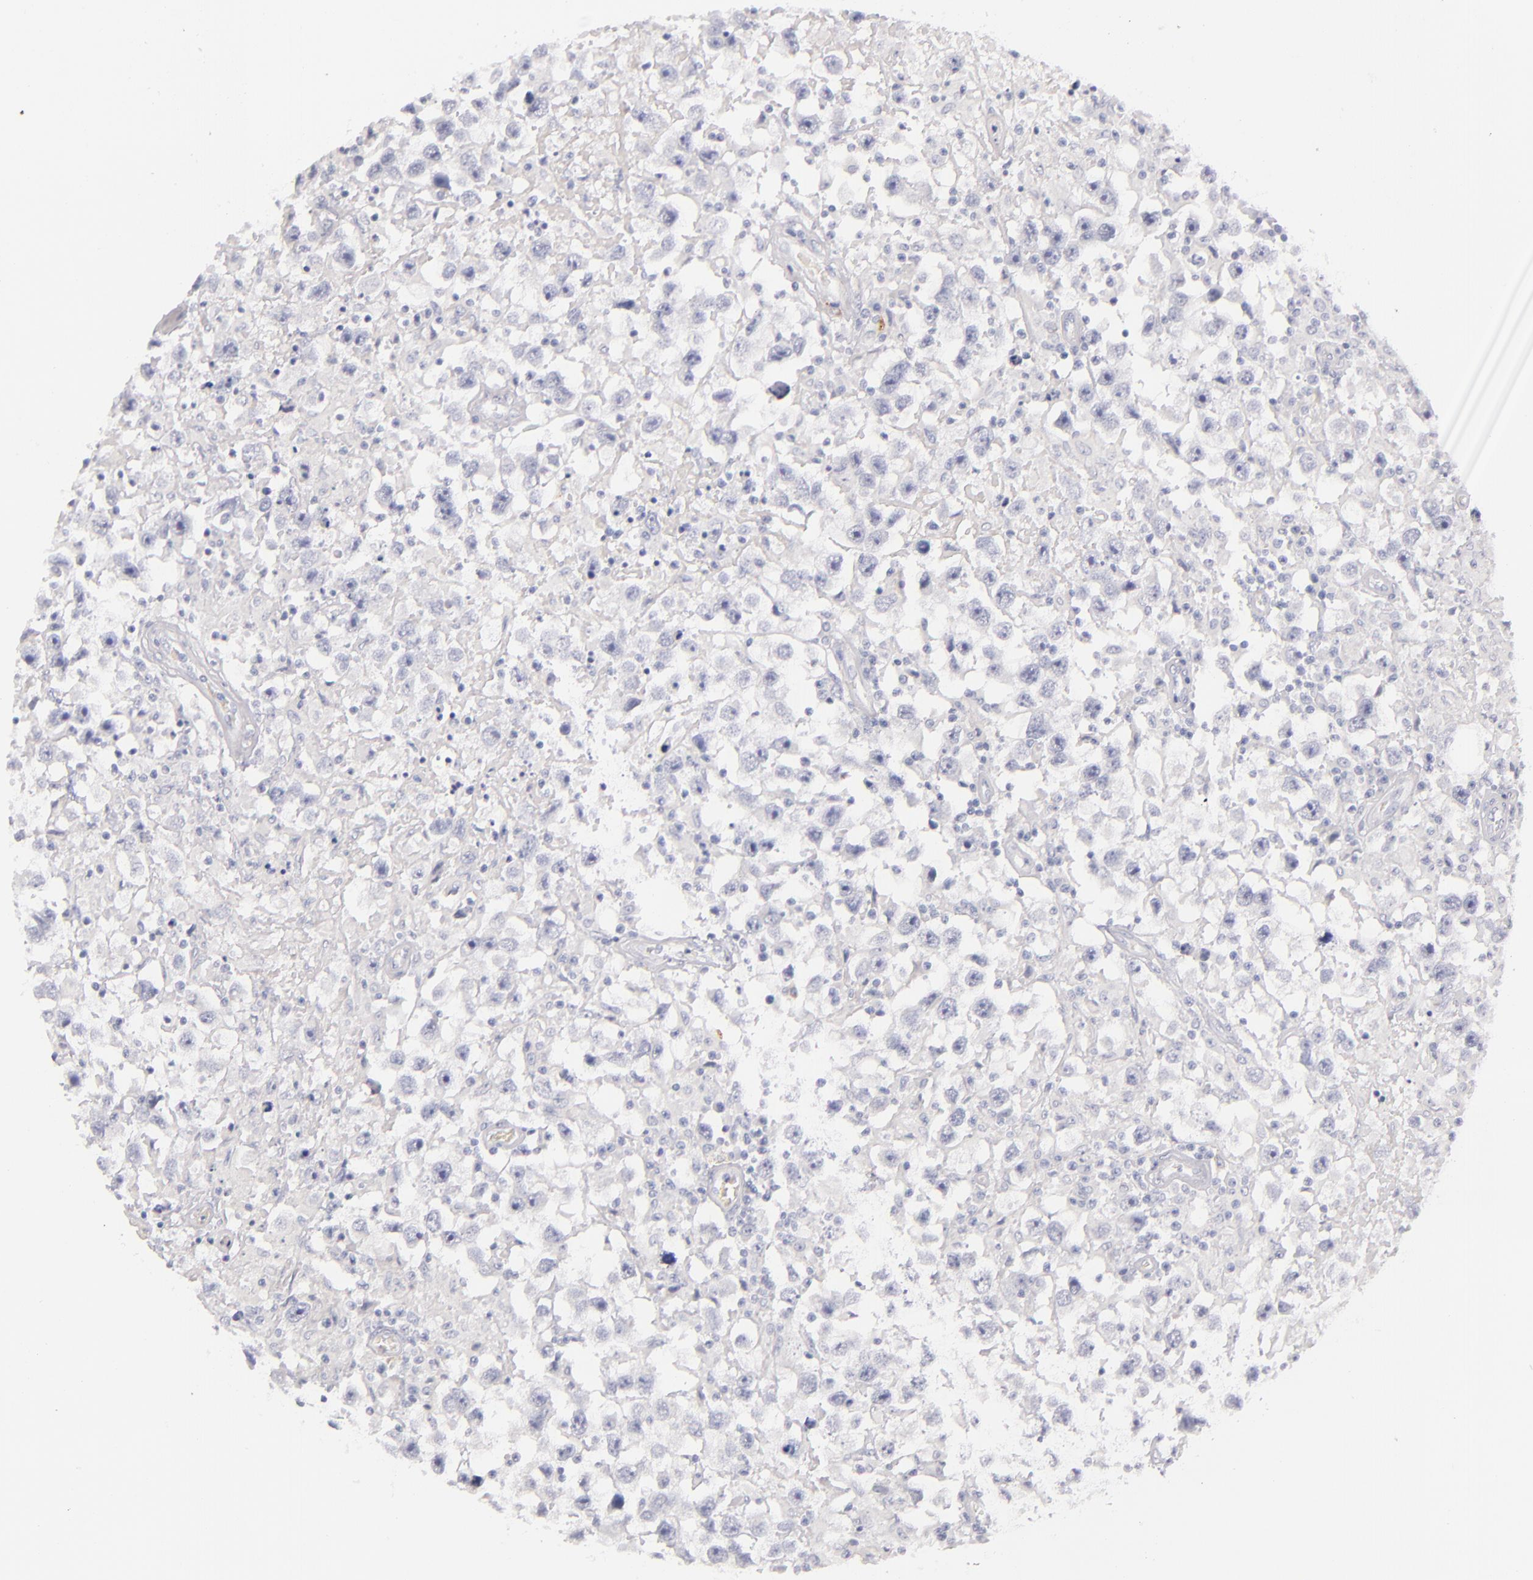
{"staining": {"intensity": "negative", "quantity": "none", "location": "none"}, "tissue": "testis cancer", "cell_type": "Tumor cells", "image_type": "cancer", "snomed": [{"axis": "morphology", "description": "Seminoma, NOS"}, {"axis": "topography", "description": "Testis"}], "caption": "A high-resolution micrograph shows IHC staining of seminoma (testis), which shows no significant positivity in tumor cells.", "gene": "CD207", "patient": {"sex": "male", "age": 34}}